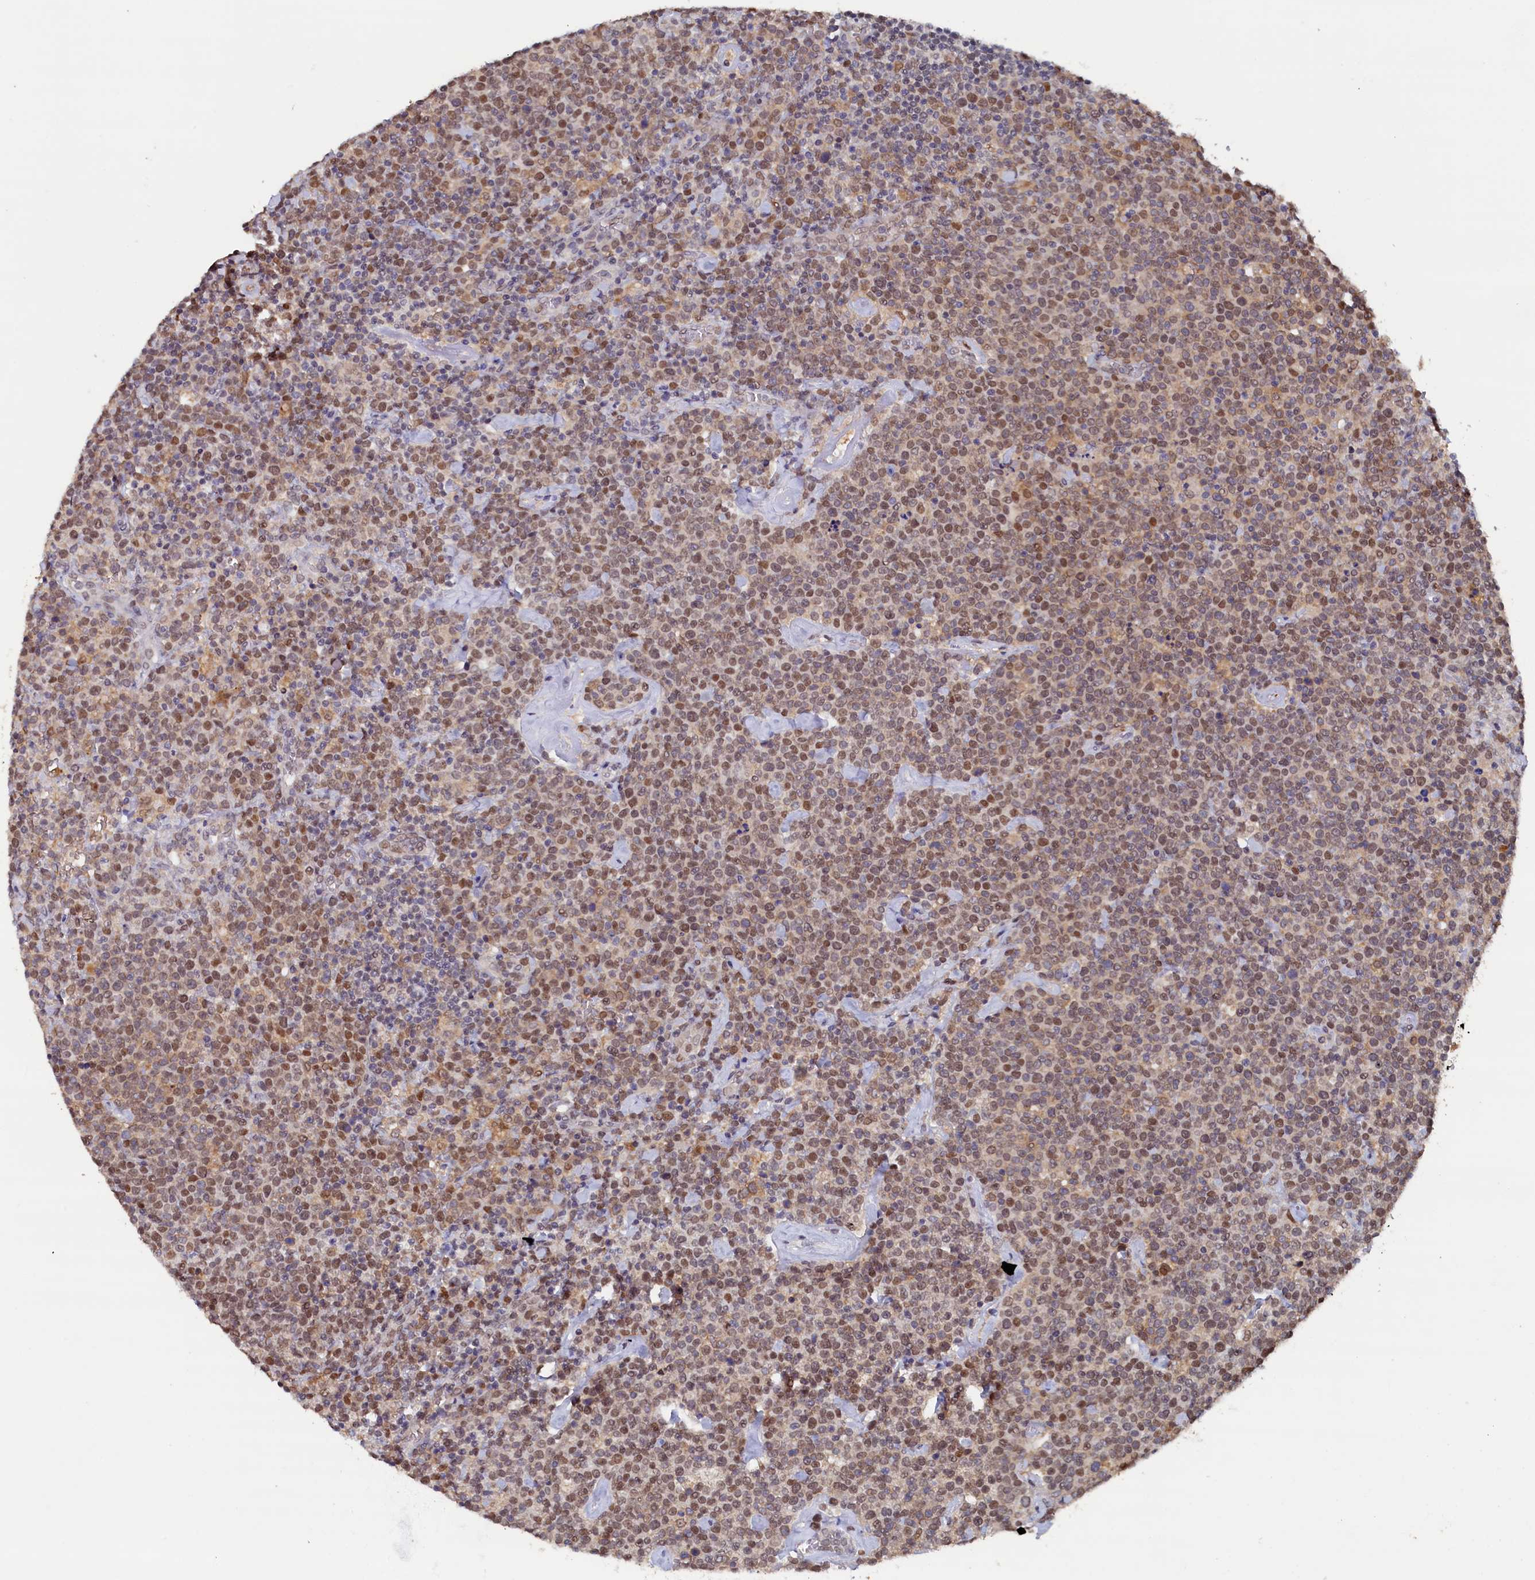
{"staining": {"intensity": "moderate", "quantity": "25%-75%", "location": "nuclear"}, "tissue": "lymphoma", "cell_type": "Tumor cells", "image_type": "cancer", "snomed": [{"axis": "morphology", "description": "Malignant lymphoma, non-Hodgkin's type, High grade"}, {"axis": "topography", "description": "Lymph node"}], "caption": "This micrograph exhibits immunohistochemistry (IHC) staining of human high-grade malignant lymphoma, non-Hodgkin's type, with medium moderate nuclear expression in about 25%-75% of tumor cells.", "gene": "AHCY", "patient": {"sex": "male", "age": 61}}